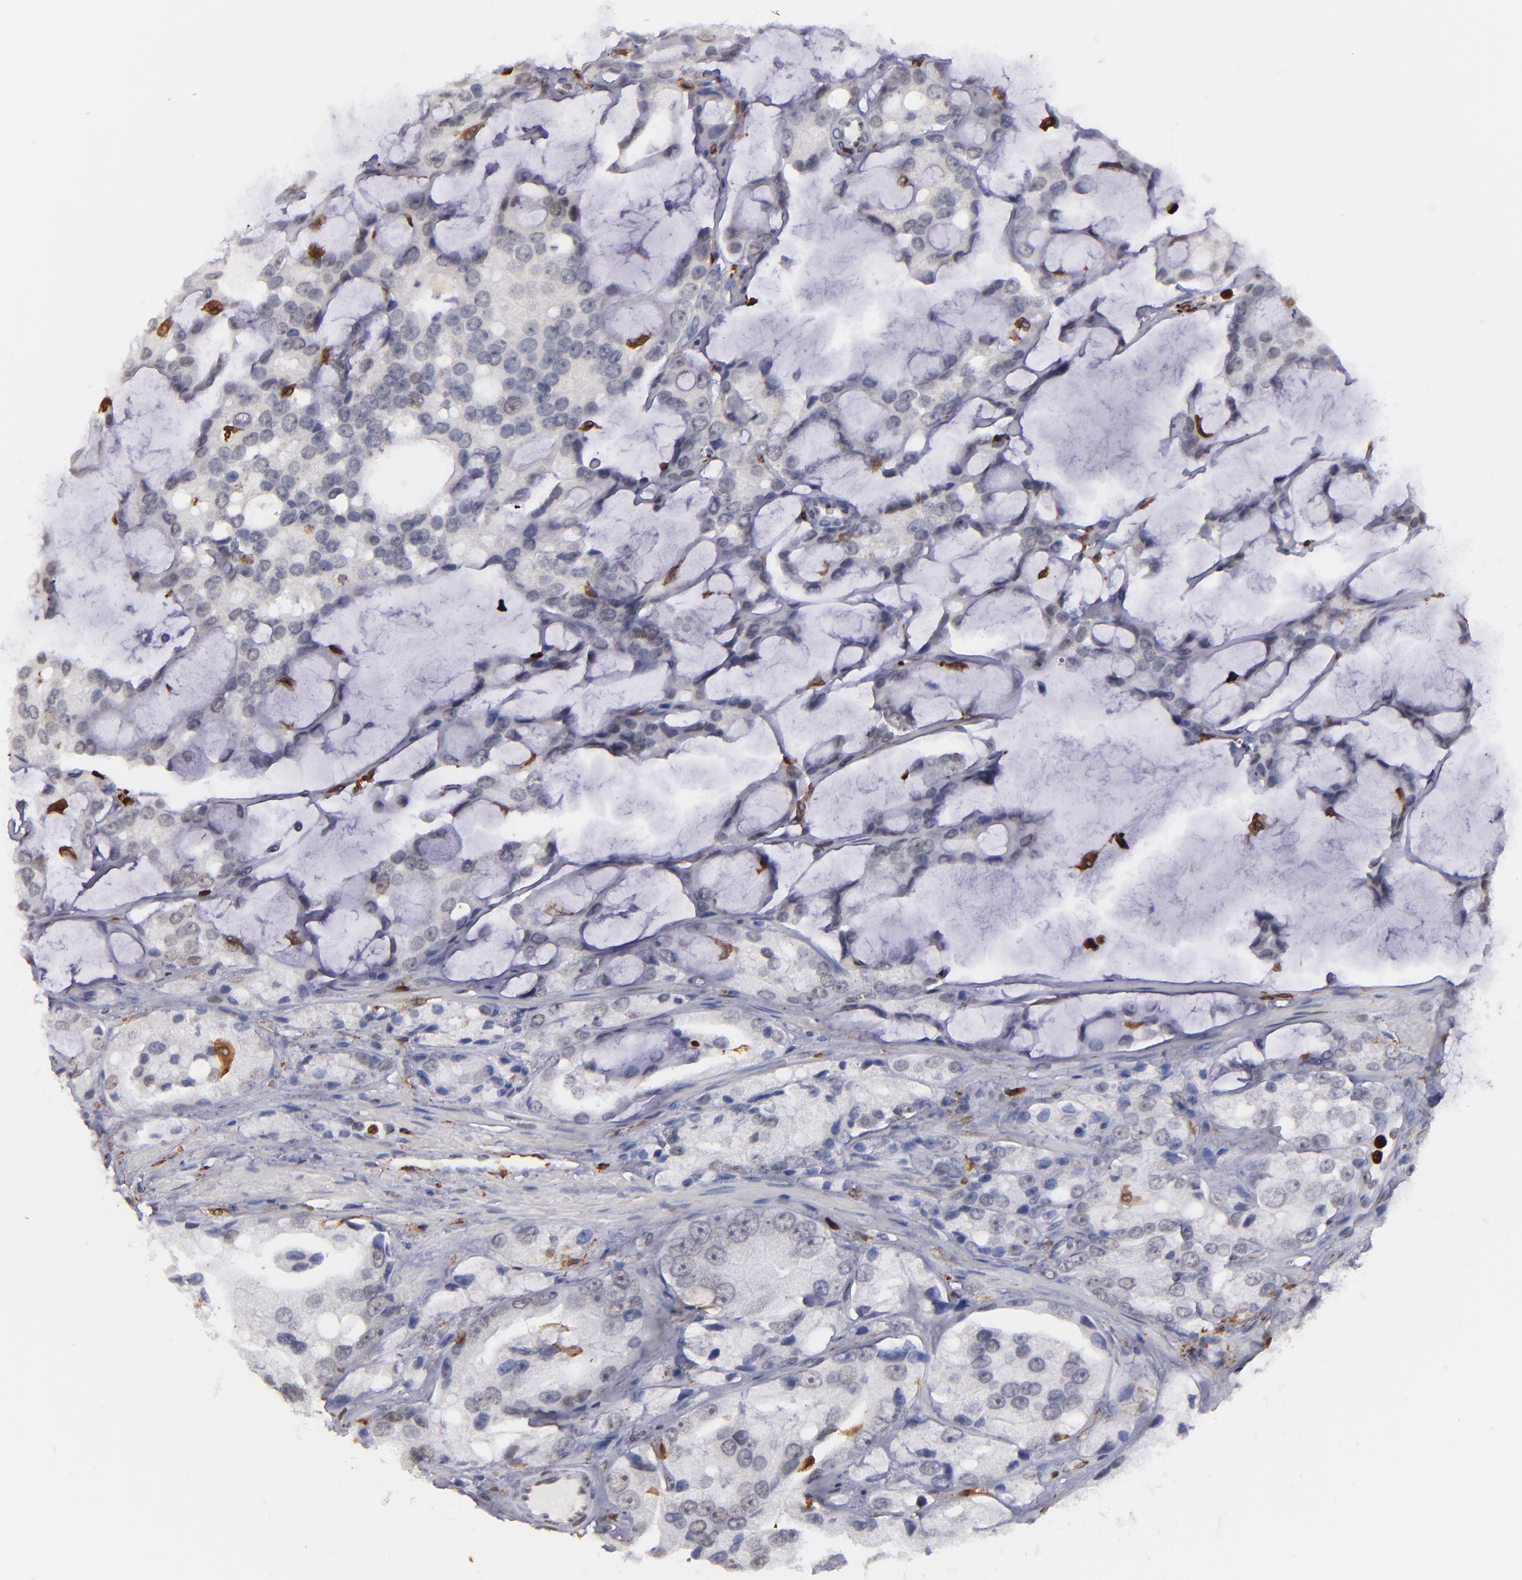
{"staining": {"intensity": "negative", "quantity": "none", "location": "none"}, "tissue": "prostate cancer", "cell_type": "Tumor cells", "image_type": "cancer", "snomed": [{"axis": "morphology", "description": "Adenocarcinoma, High grade"}, {"axis": "topography", "description": "Prostate"}], "caption": "The micrograph reveals no staining of tumor cells in prostate cancer (high-grade adenocarcinoma). Nuclei are stained in blue.", "gene": "NCF2", "patient": {"sex": "male", "age": 67}}